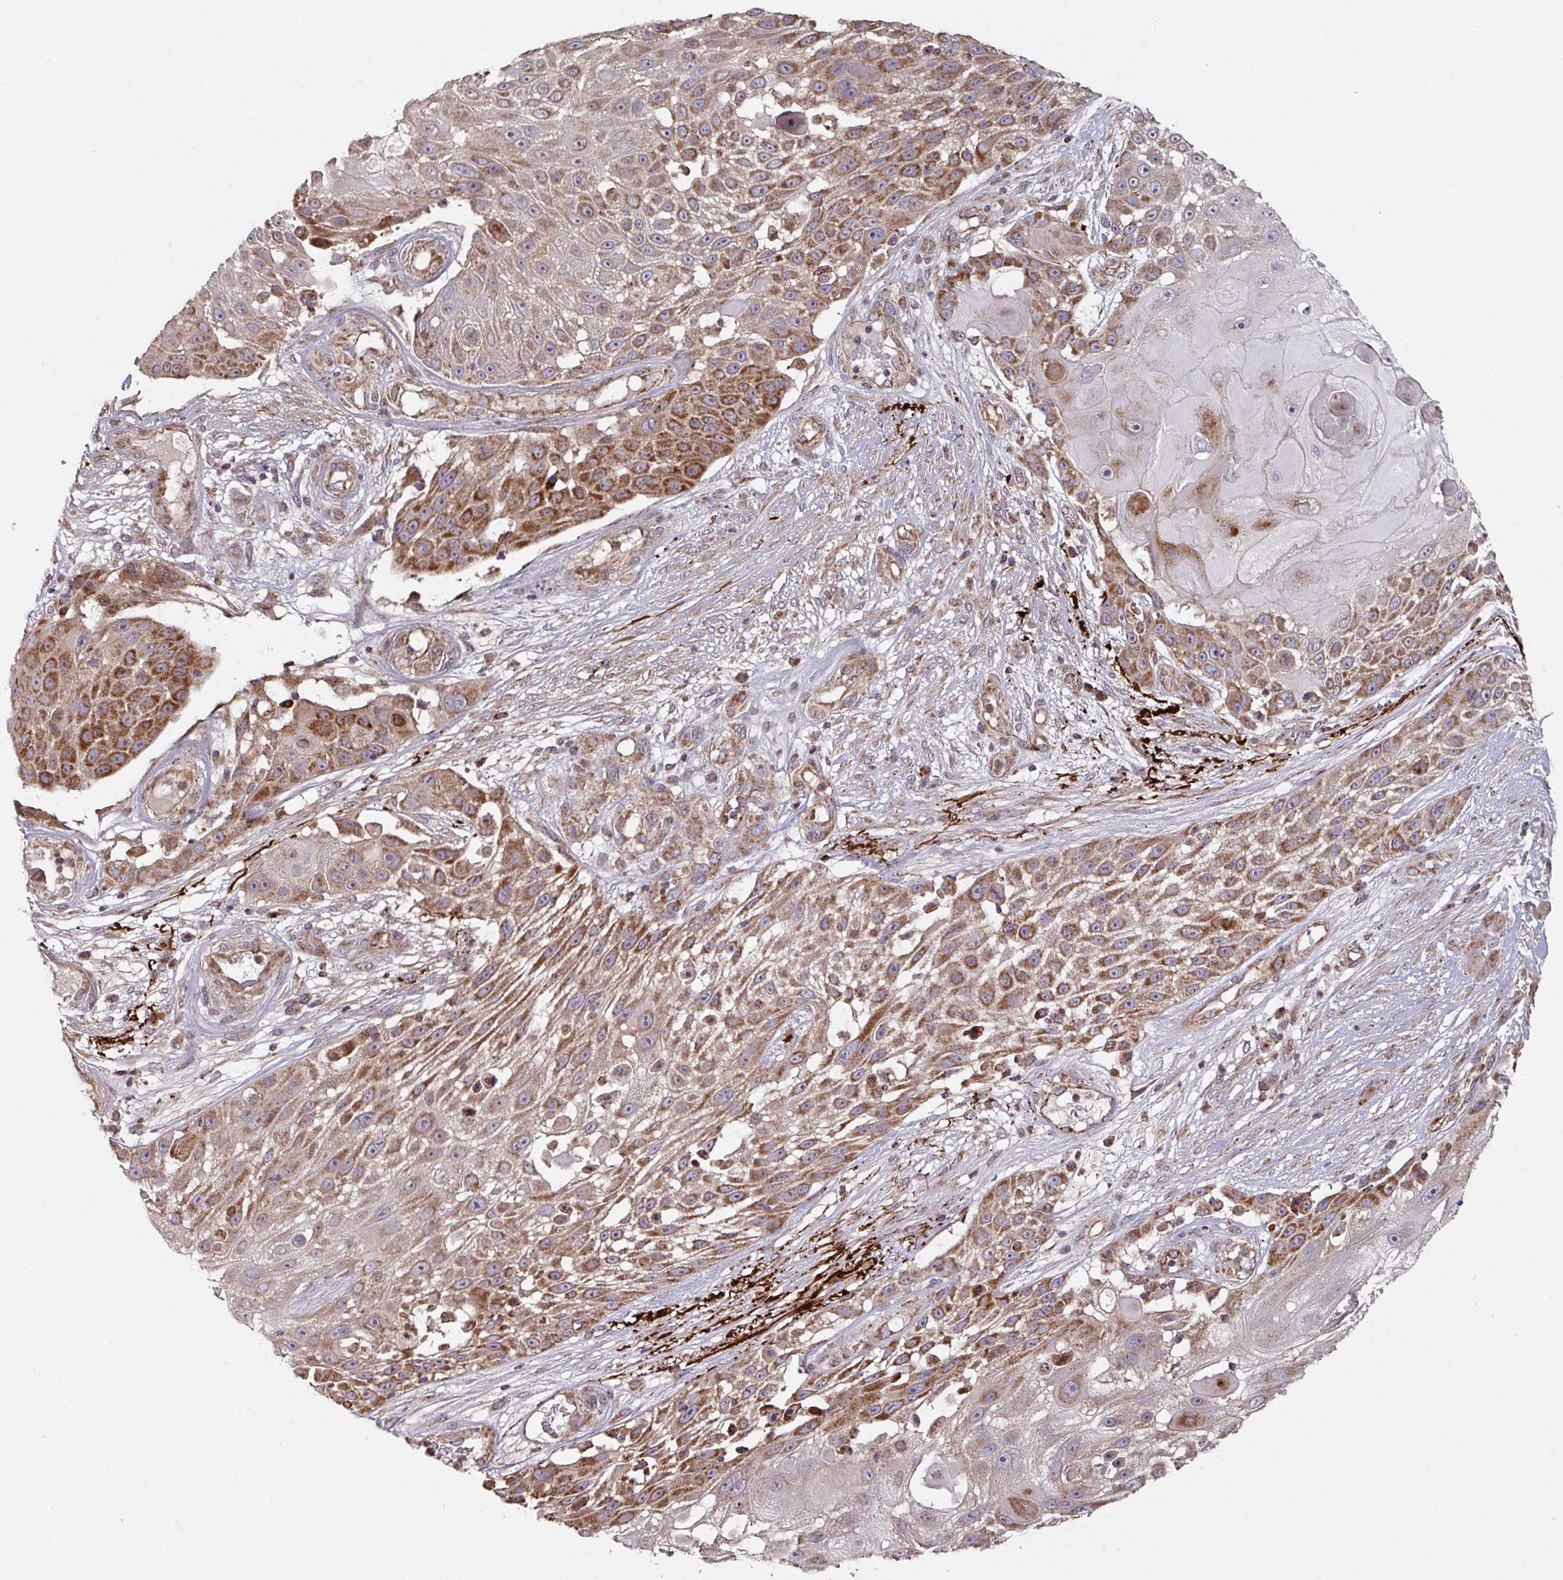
{"staining": {"intensity": "strong", "quantity": "25%-75%", "location": "cytoplasmic/membranous"}, "tissue": "skin cancer", "cell_type": "Tumor cells", "image_type": "cancer", "snomed": [{"axis": "morphology", "description": "Squamous cell carcinoma, NOS"}, {"axis": "topography", "description": "Skin"}], "caption": "DAB immunohistochemical staining of skin cancer shows strong cytoplasmic/membranous protein staining in approximately 25%-75% of tumor cells.", "gene": "DCAF12L2", "patient": {"sex": "female", "age": 86}}